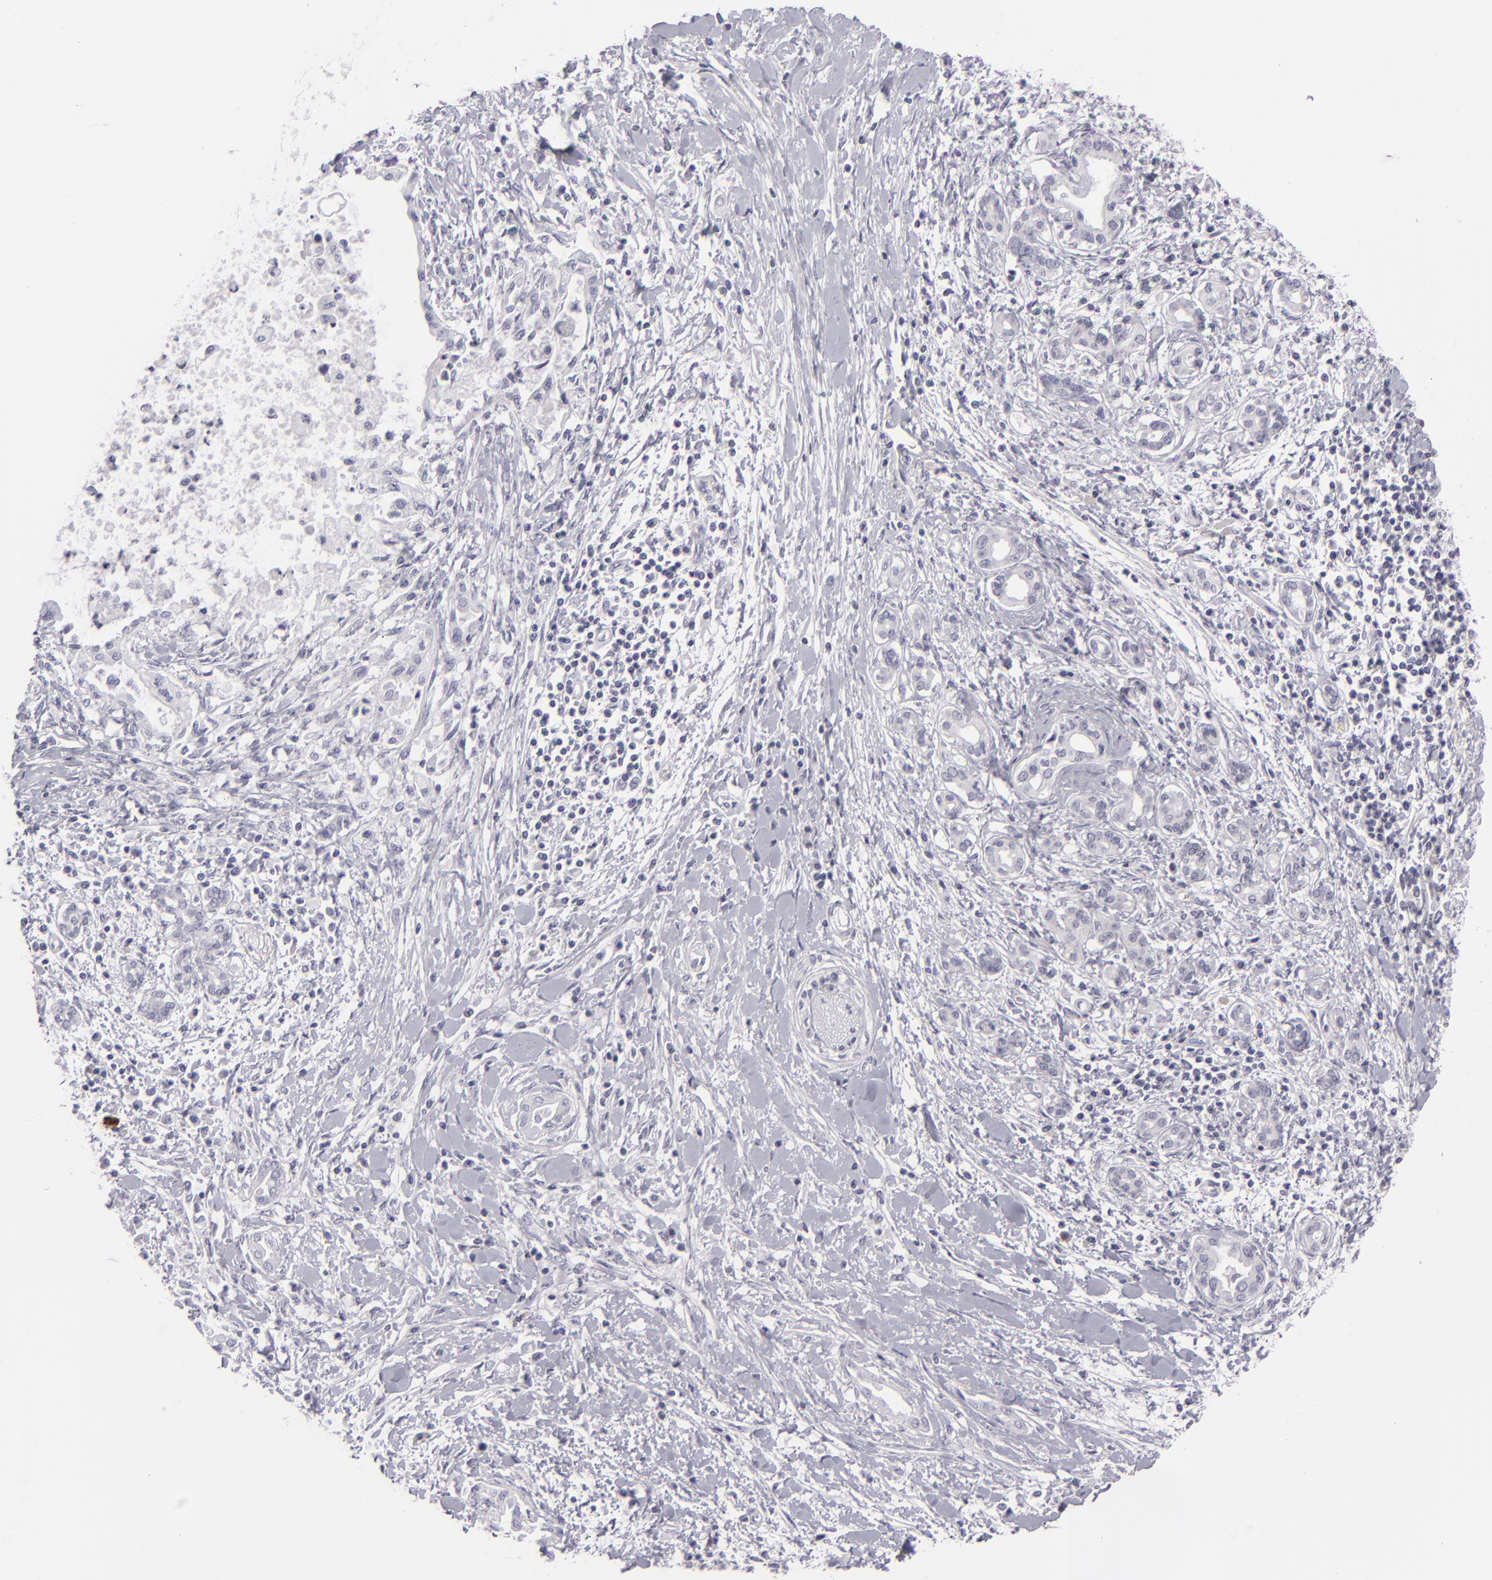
{"staining": {"intensity": "negative", "quantity": "none", "location": "none"}, "tissue": "pancreatic cancer", "cell_type": "Tumor cells", "image_type": "cancer", "snomed": [{"axis": "morphology", "description": "Adenocarcinoma, NOS"}, {"axis": "topography", "description": "Pancreas"}], "caption": "IHC micrograph of neoplastic tissue: pancreatic adenocarcinoma stained with DAB reveals no significant protein expression in tumor cells.", "gene": "CDX2", "patient": {"sex": "female", "age": 64}}